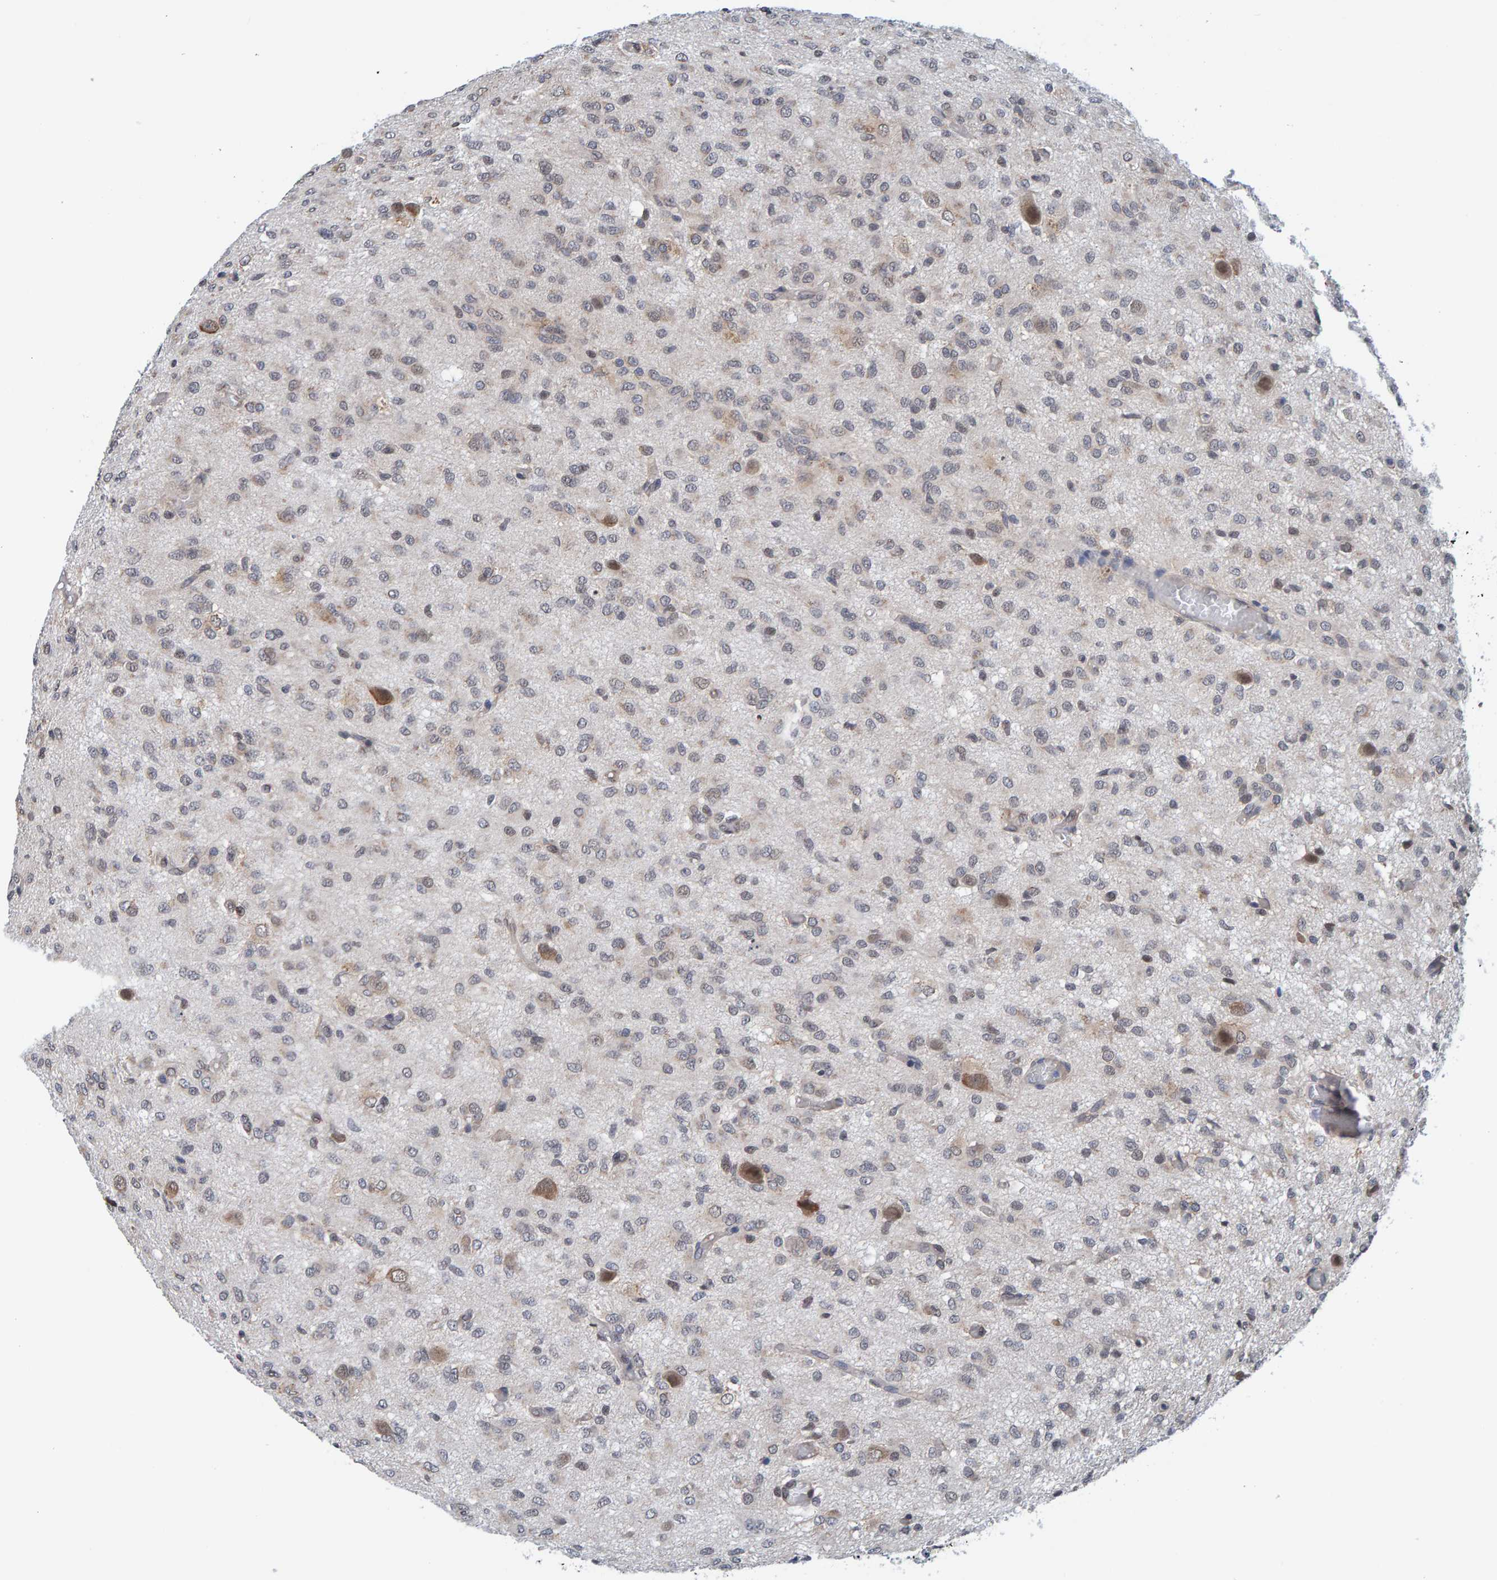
{"staining": {"intensity": "weak", "quantity": "<25%", "location": "cytoplasmic/membranous"}, "tissue": "glioma", "cell_type": "Tumor cells", "image_type": "cancer", "snomed": [{"axis": "morphology", "description": "Glioma, malignant, High grade"}, {"axis": "topography", "description": "Brain"}], "caption": "The histopathology image demonstrates no staining of tumor cells in glioma.", "gene": "SCRN2", "patient": {"sex": "female", "age": 59}}